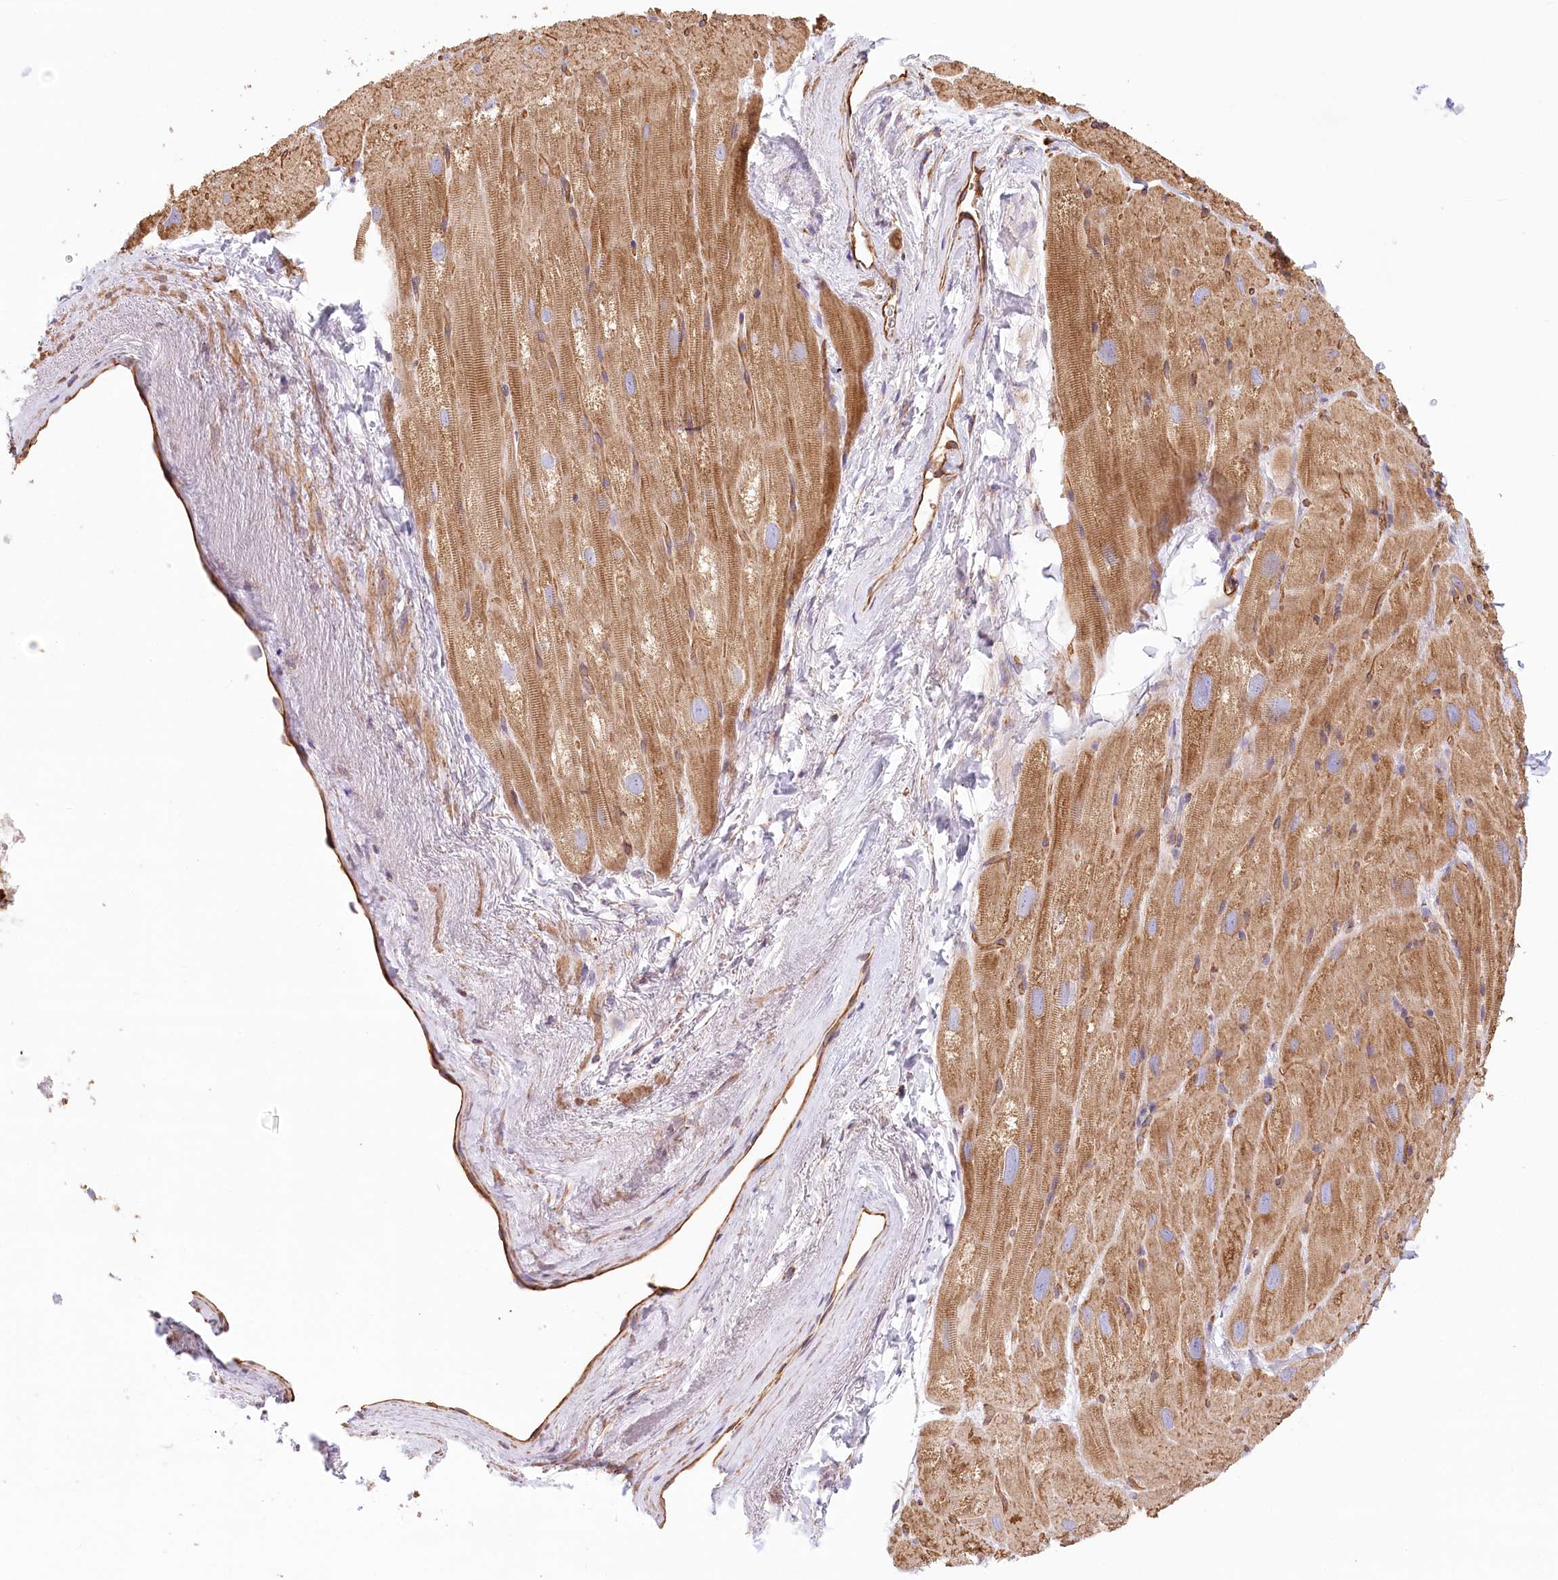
{"staining": {"intensity": "moderate", "quantity": ">75%", "location": "cytoplasmic/membranous"}, "tissue": "heart muscle", "cell_type": "Cardiomyocytes", "image_type": "normal", "snomed": [{"axis": "morphology", "description": "Normal tissue, NOS"}, {"axis": "topography", "description": "Heart"}], "caption": "A histopathology image of heart muscle stained for a protein demonstrates moderate cytoplasmic/membranous brown staining in cardiomyocytes.", "gene": "UMPS", "patient": {"sex": "male", "age": 50}}